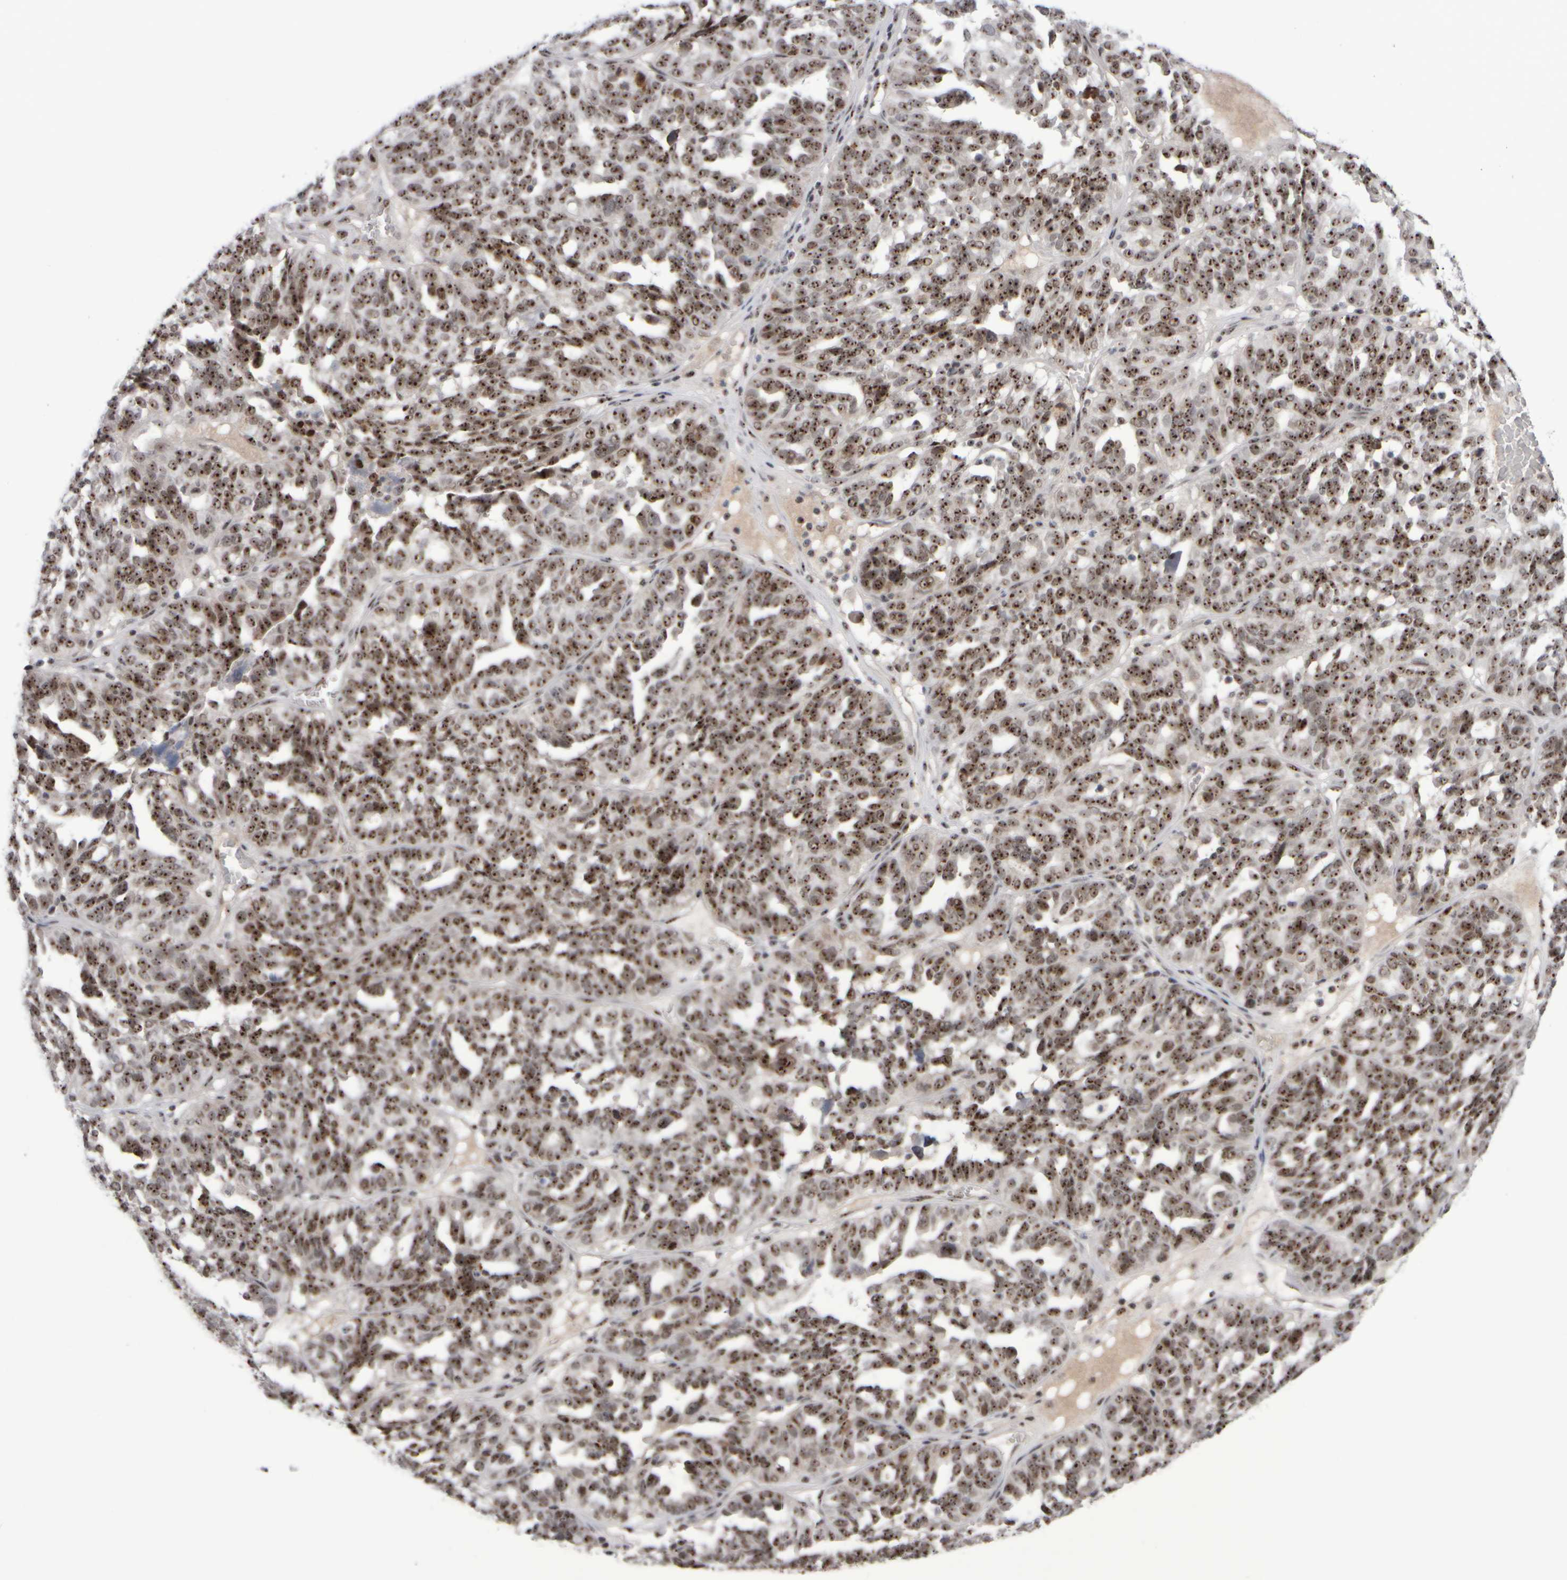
{"staining": {"intensity": "strong", "quantity": ">75%", "location": "nuclear"}, "tissue": "ovarian cancer", "cell_type": "Tumor cells", "image_type": "cancer", "snomed": [{"axis": "morphology", "description": "Cystadenocarcinoma, serous, NOS"}, {"axis": "topography", "description": "Ovary"}], "caption": "Brown immunohistochemical staining in ovarian serous cystadenocarcinoma shows strong nuclear expression in about >75% of tumor cells. The staining was performed using DAB to visualize the protein expression in brown, while the nuclei were stained in blue with hematoxylin (Magnification: 20x).", "gene": "SURF6", "patient": {"sex": "female", "age": 59}}